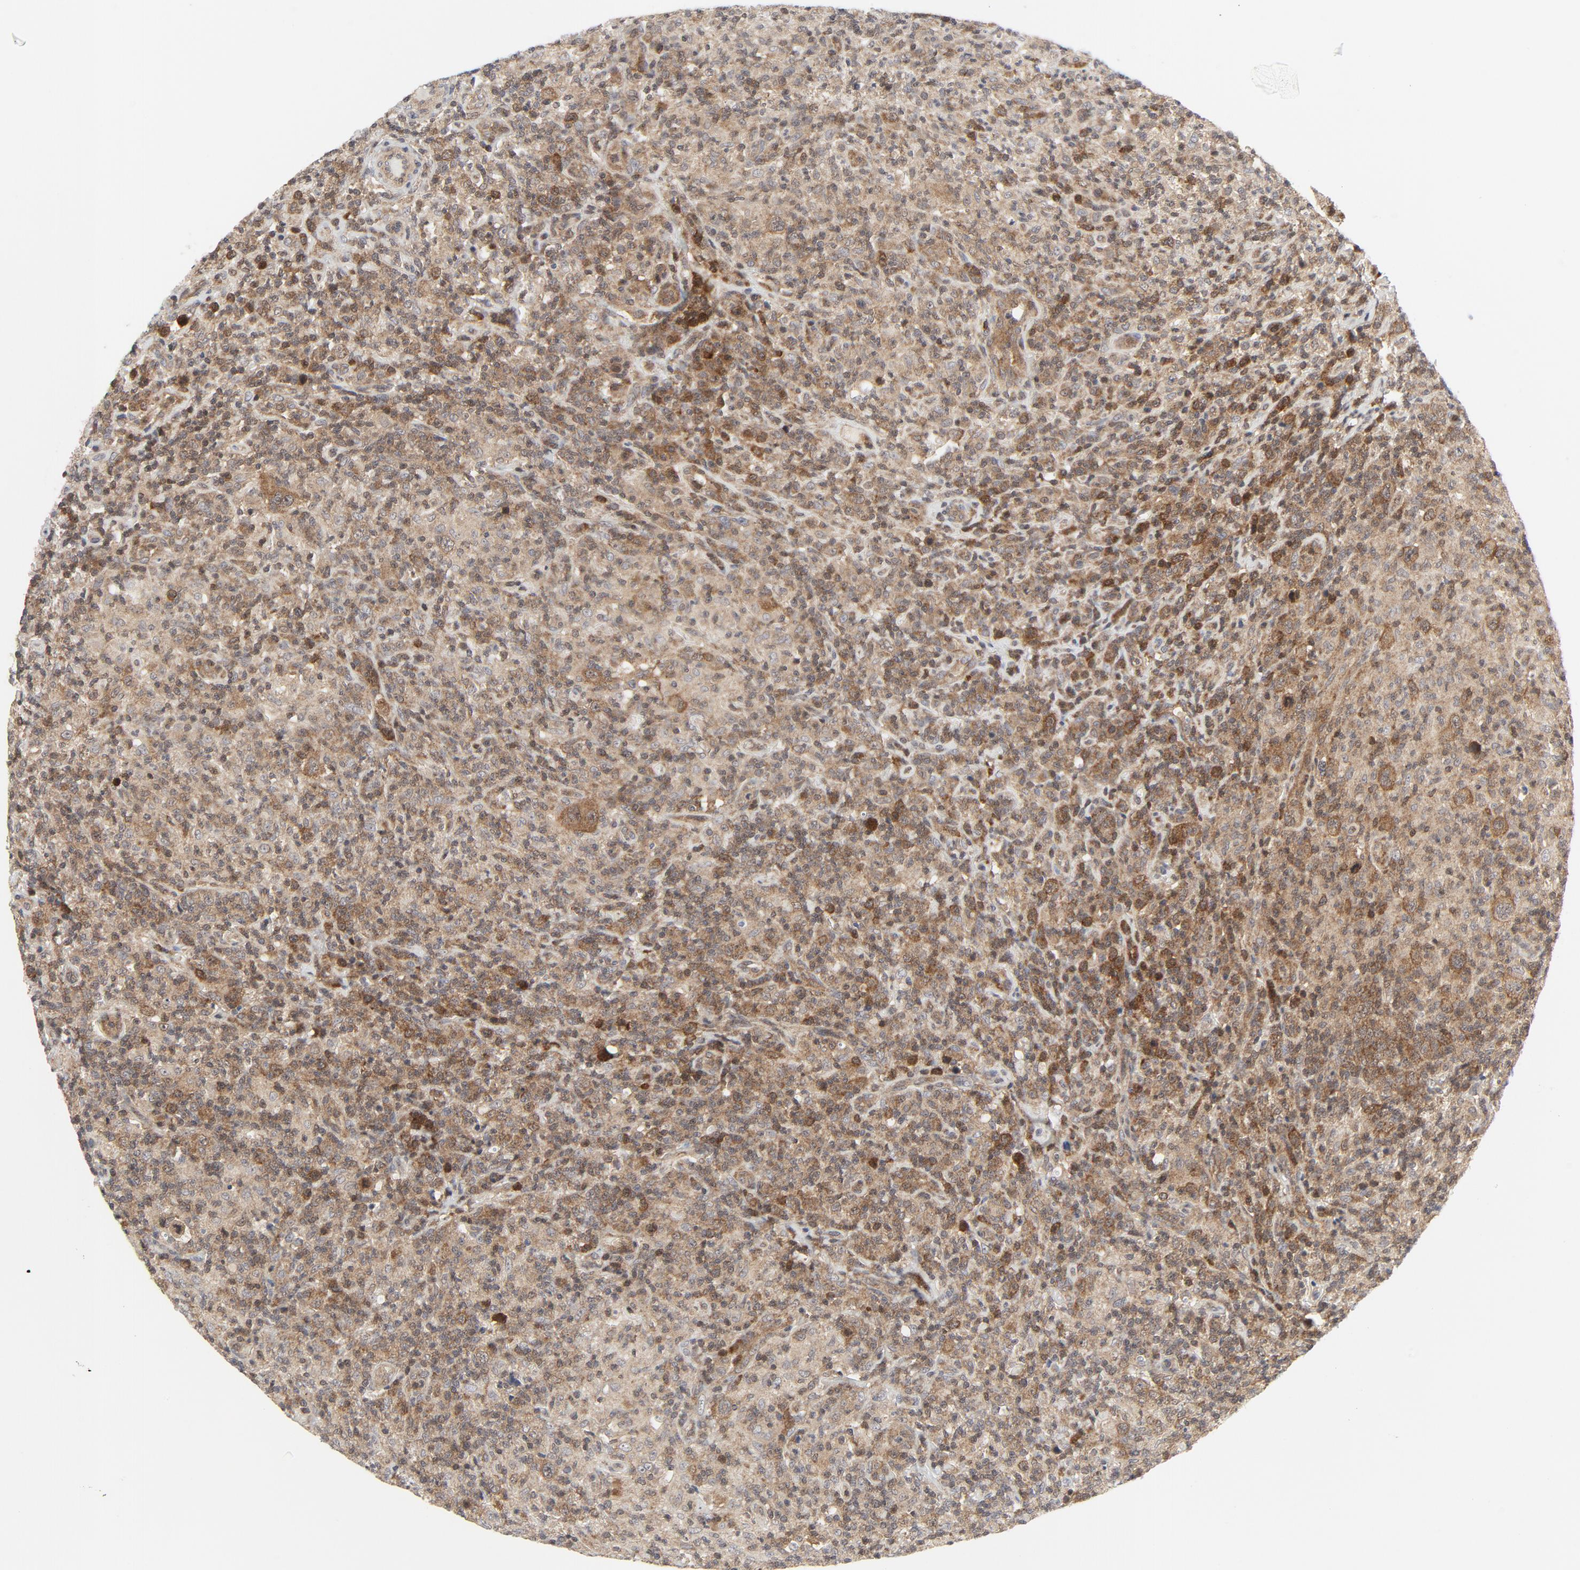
{"staining": {"intensity": "moderate", "quantity": ">75%", "location": "cytoplasmic/membranous"}, "tissue": "lymphoma", "cell_type": "Tumor cells", "image_type": "cancer", "snomed": [{"axis": "morphology", "description": "Hodgkin's disease, NOS"}, {"axis": "topography", "description": "Lymph node"}], "caption": "Immunohistochemical staining of human Hodgkin's disease displays medium levels of moderate cytoplasmic/membranous protein expression in approximately >75% of tumor cells.", "gene": "MAP2K7", "patient": {"sex": "male", "age": 65}}